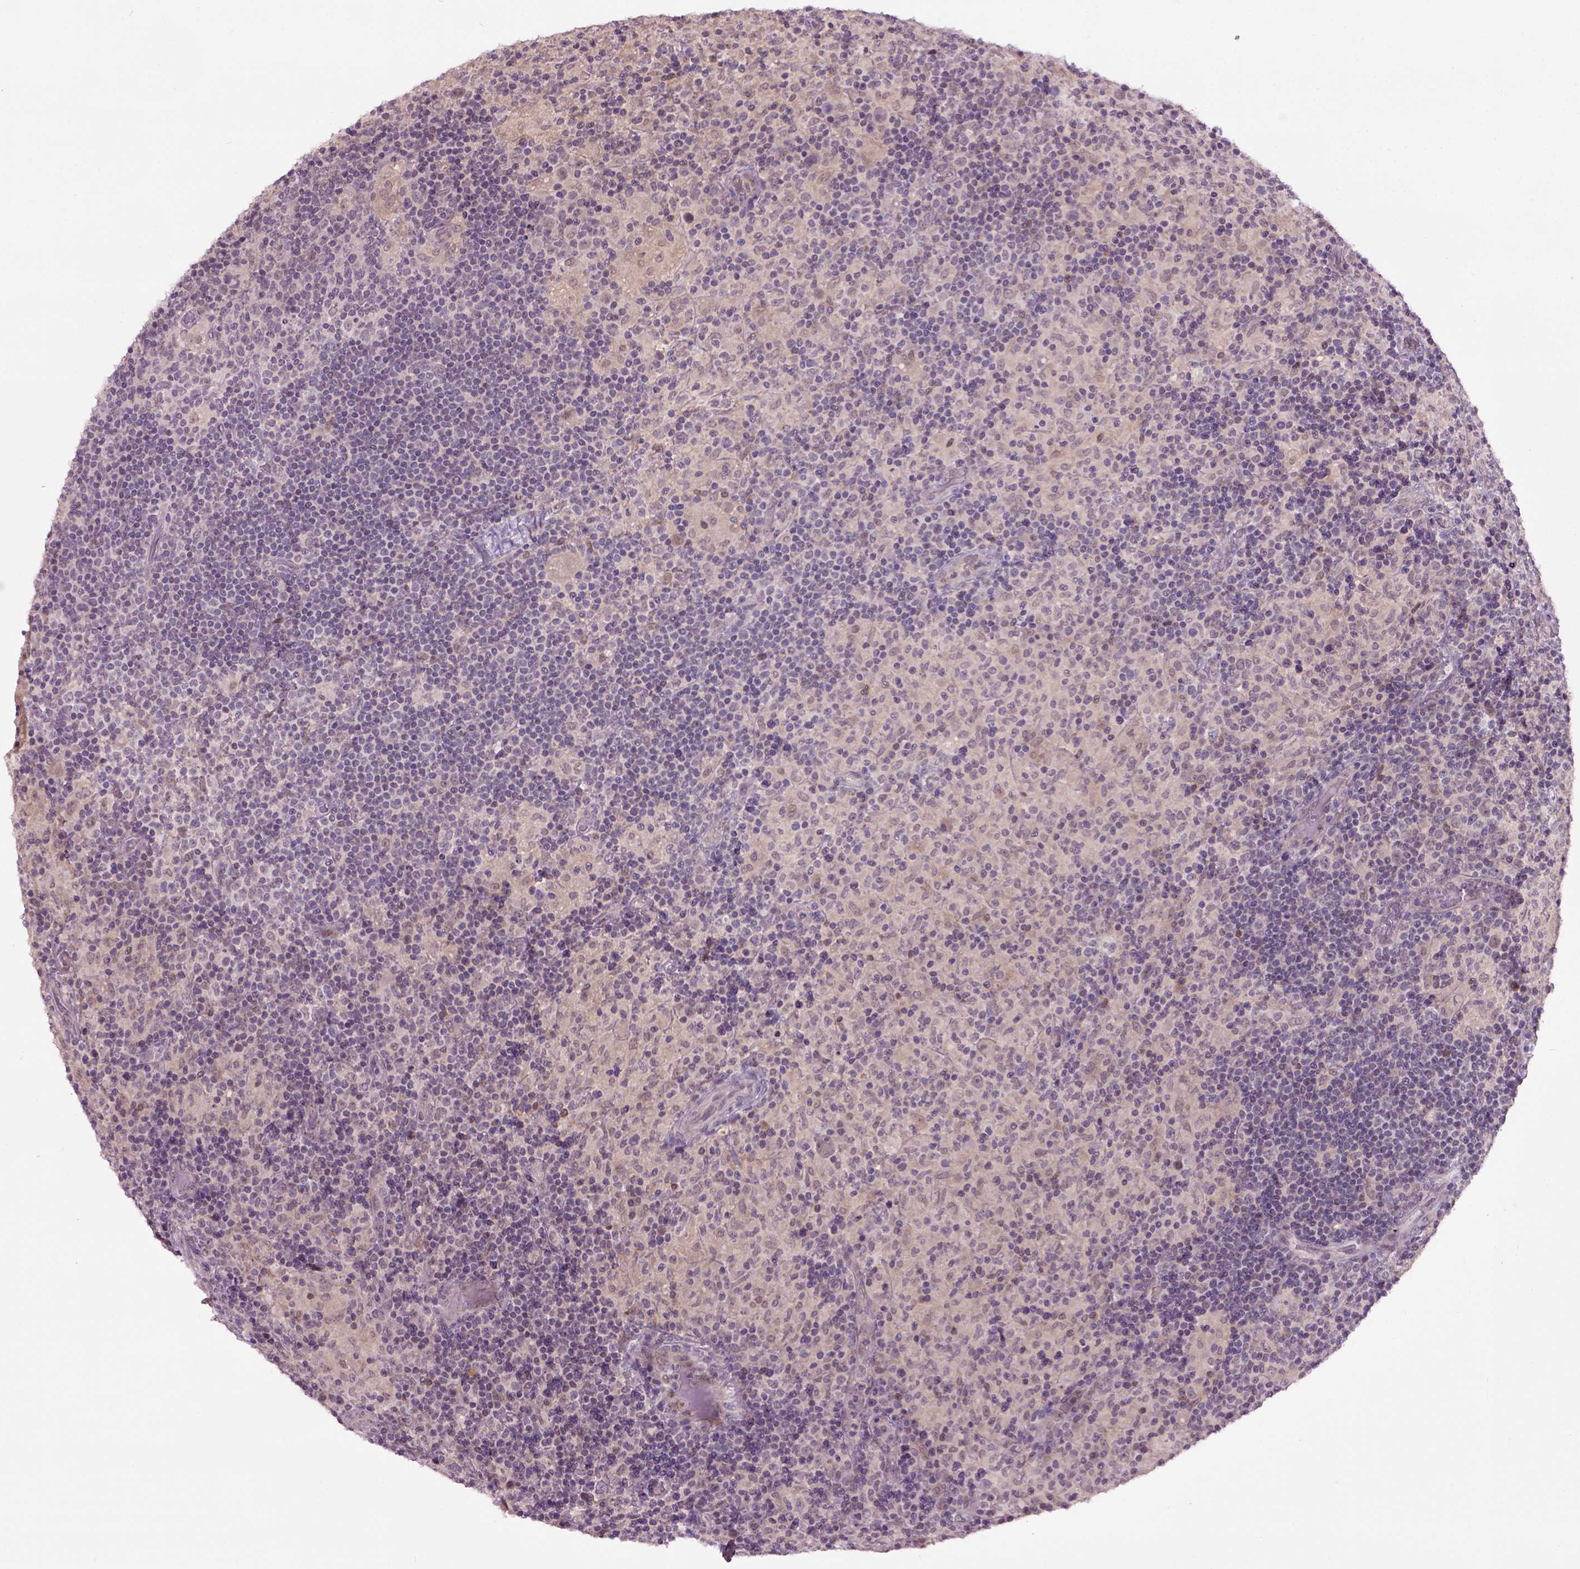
{"staining": {"intensity": "negative", "quantity": "none", "location": "none"}, "tissue": "lymphoma", "cell_type": "Tumor cells", "image_type": "cancer", "snomed": [{"axis": "morphology", "description": "Hodgkin's disease, NOS"}, {"axis": "topography", "description": "Lymph node"}], "caption": "Tumor cells are negative for brown protein staining in lymphoma.", "gene": "RAB43", "patient": {"sex": "male", "age": 70}}